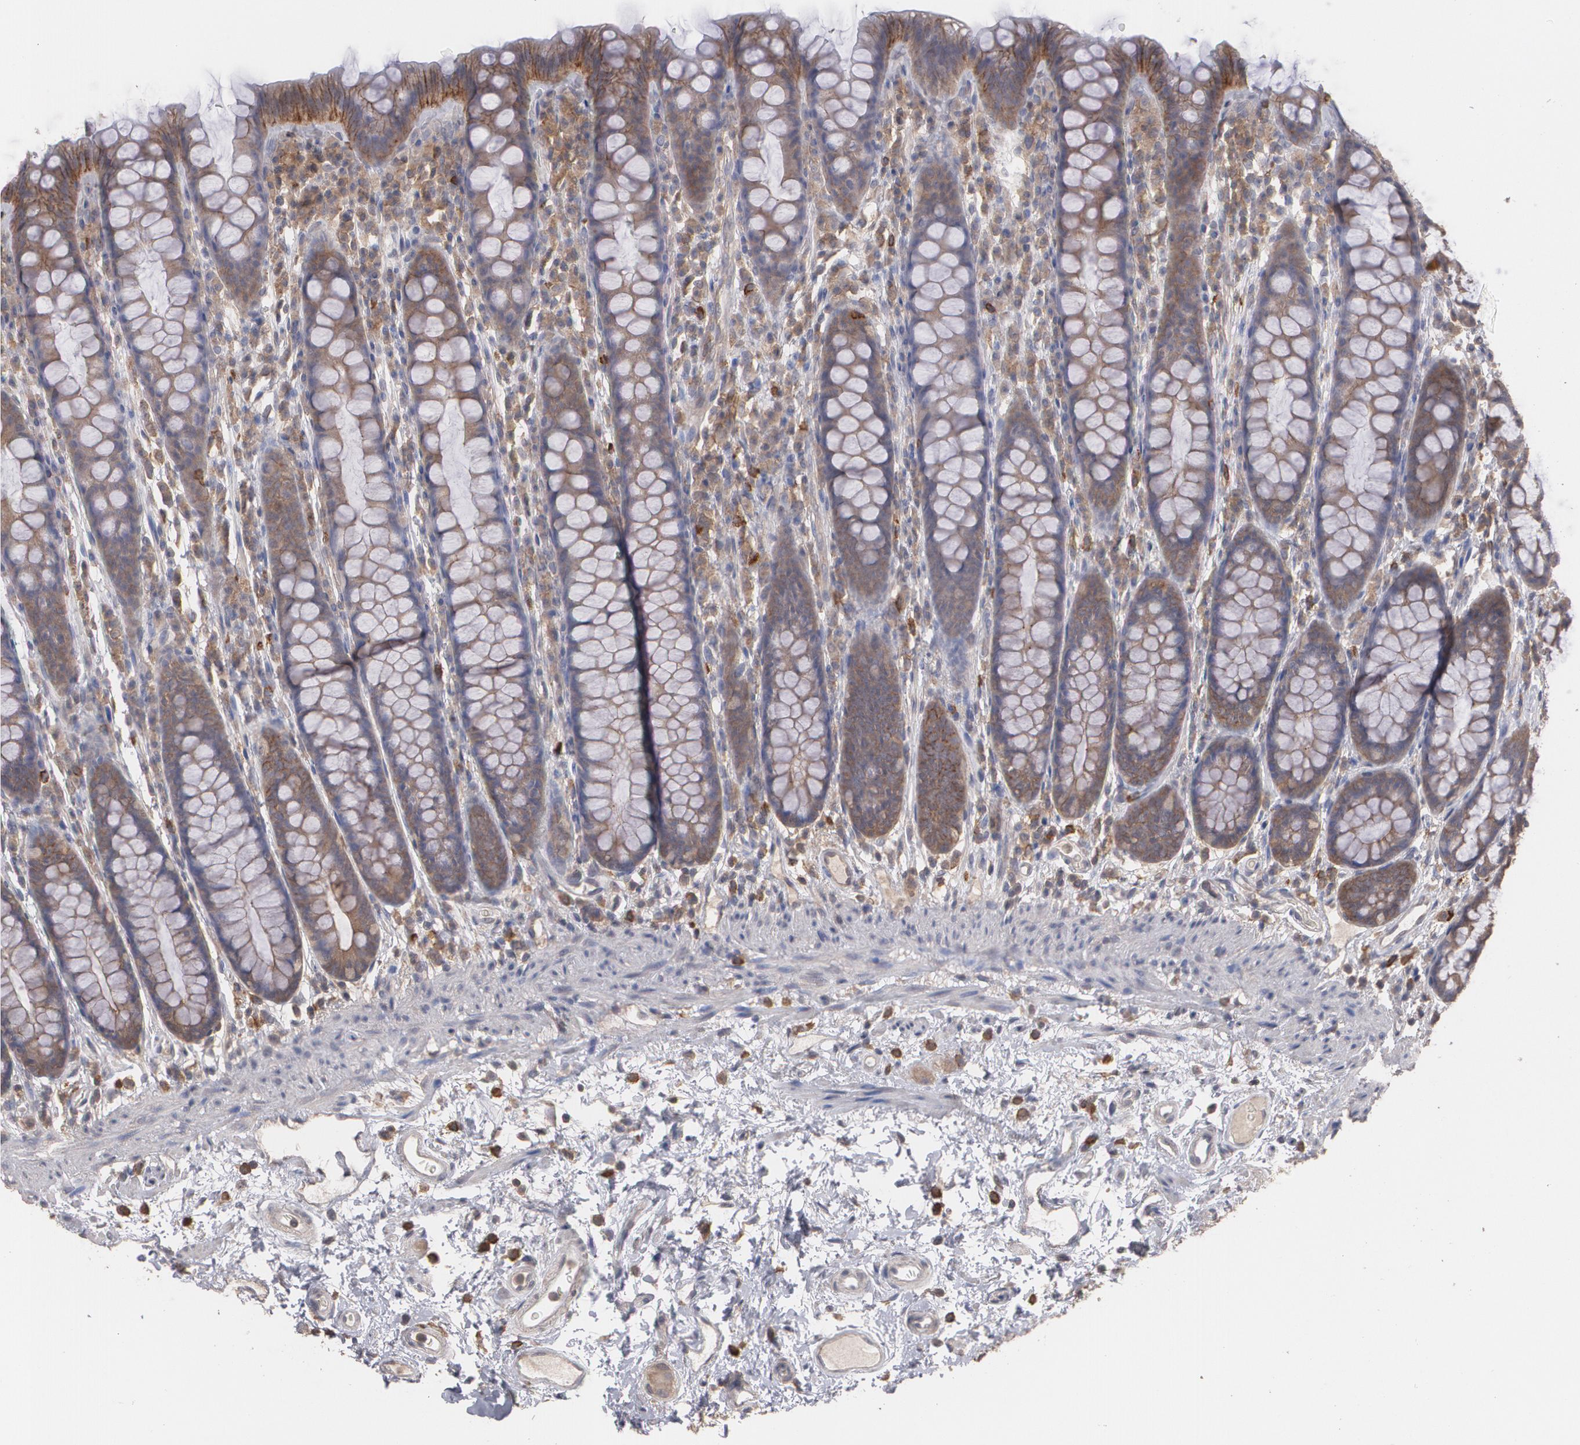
{"staining": {"intensity": "moderate", "quantity": ">75%", "location": "cytoplasmic/membranous"}, "tissue": "rectum", "cell_type": "Glandular cells", "image_type": "normal", "snomed": [{"axis": "morphology", "description": "Normal tissue, NOS"}, {"axis": "topography", "description": "Rectum"}], "caption": "Protein staining of benign rectum displays moderate cytoplasmic/membranous positivity in approximately >75% of glandular cells.", "gene": "ARF6", "patient": {"sex": "male", "age": 92}}